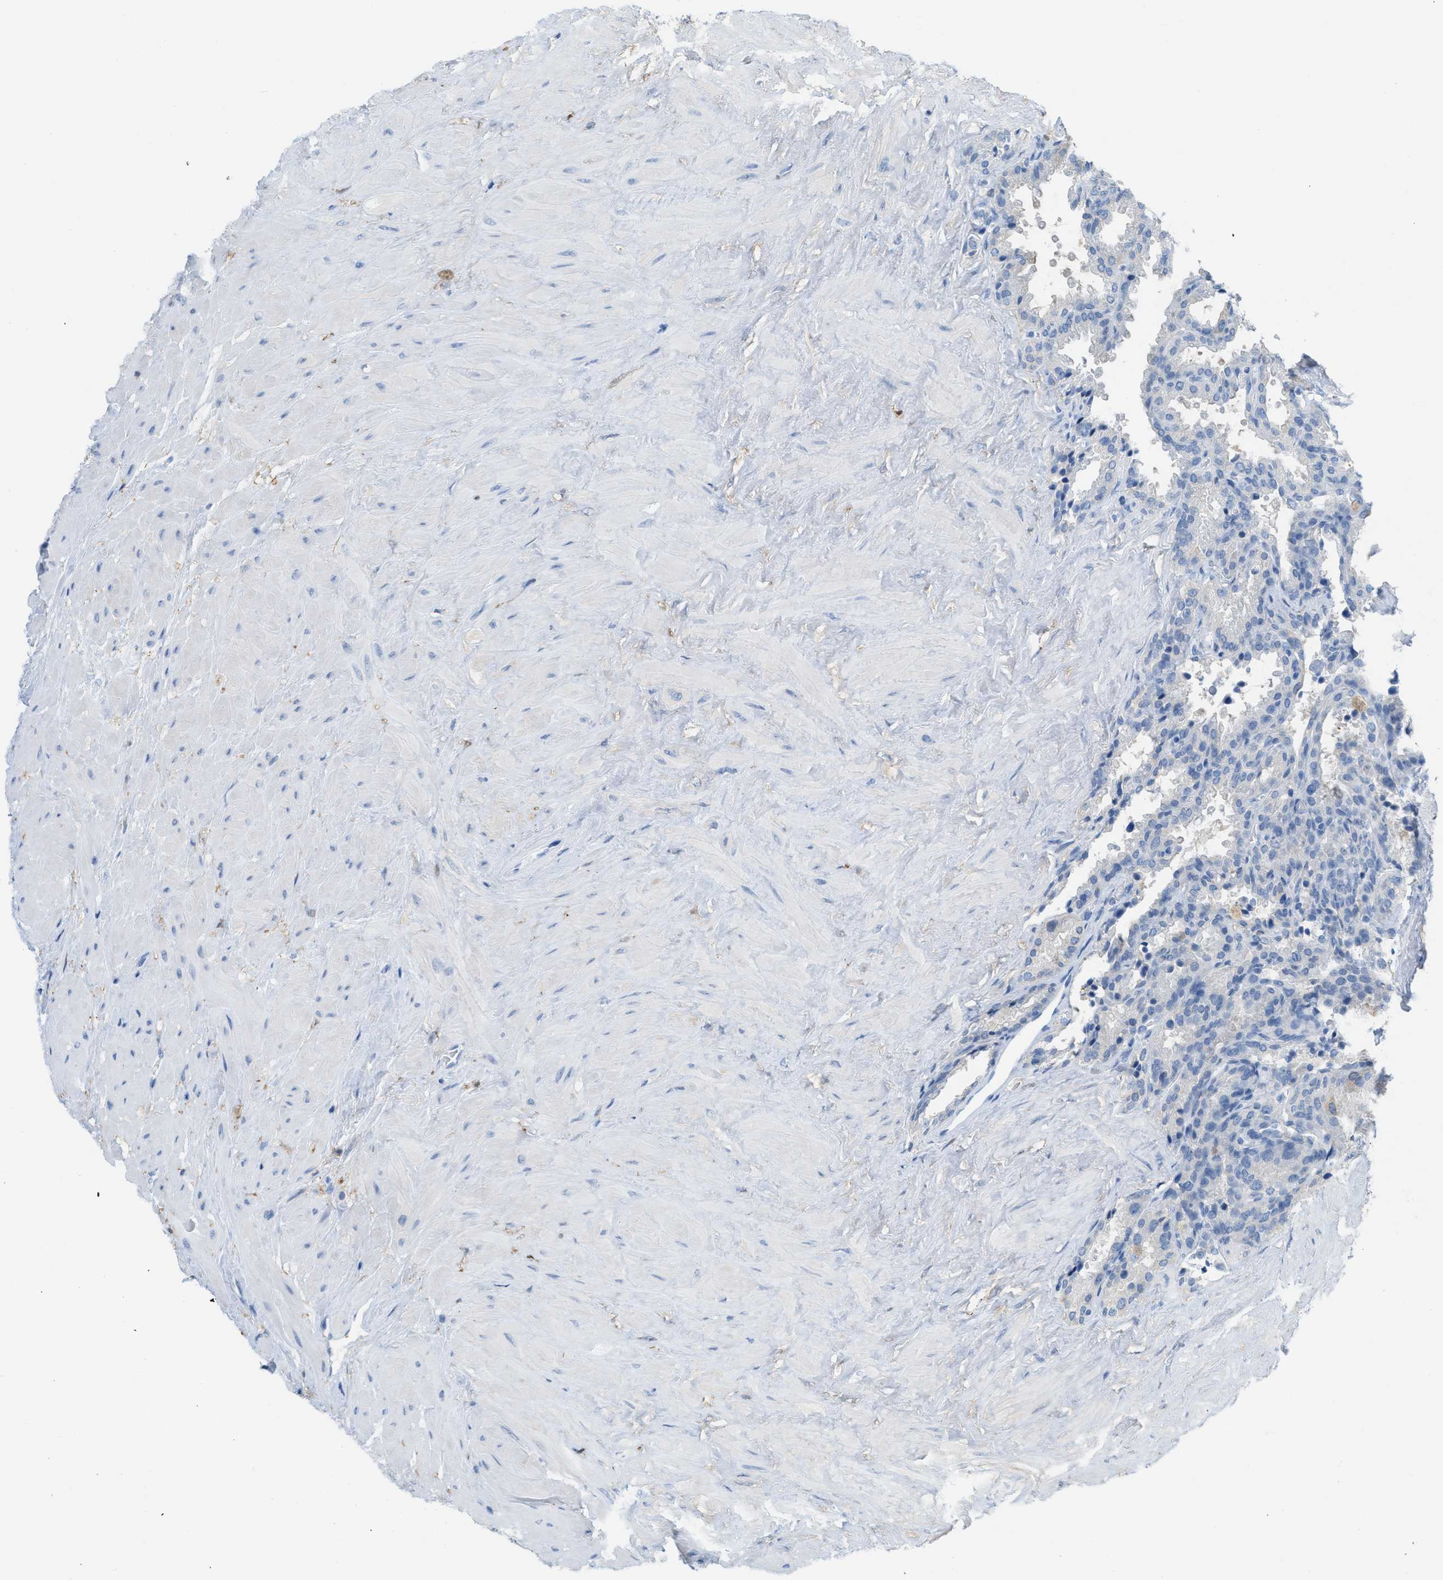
{"staining": {"intensity": "weak", "quantity": "<25%", "location": "cytoplasmic/membranous"}, "tissue": "seminal vesicle", "cell_type": "Glandular cells", "image_type": "normal", "snomed": [{"axis": "morphology", "description": "Normal tissue, NOS"}, {"axis": "topography", "description": "Seminal veicle"}], "caption": "Immunohistochemistry (IHC) of unremarkable human seminal vesicle displays no positivity in glandular cells. (Brightfield microscopy of DAB (3,3'-diaminobenzidine) immunohistochemistry (IHC) at high magnification).", "gene": "ASGR1", "patient": {"sex": "male", "age": 46}}